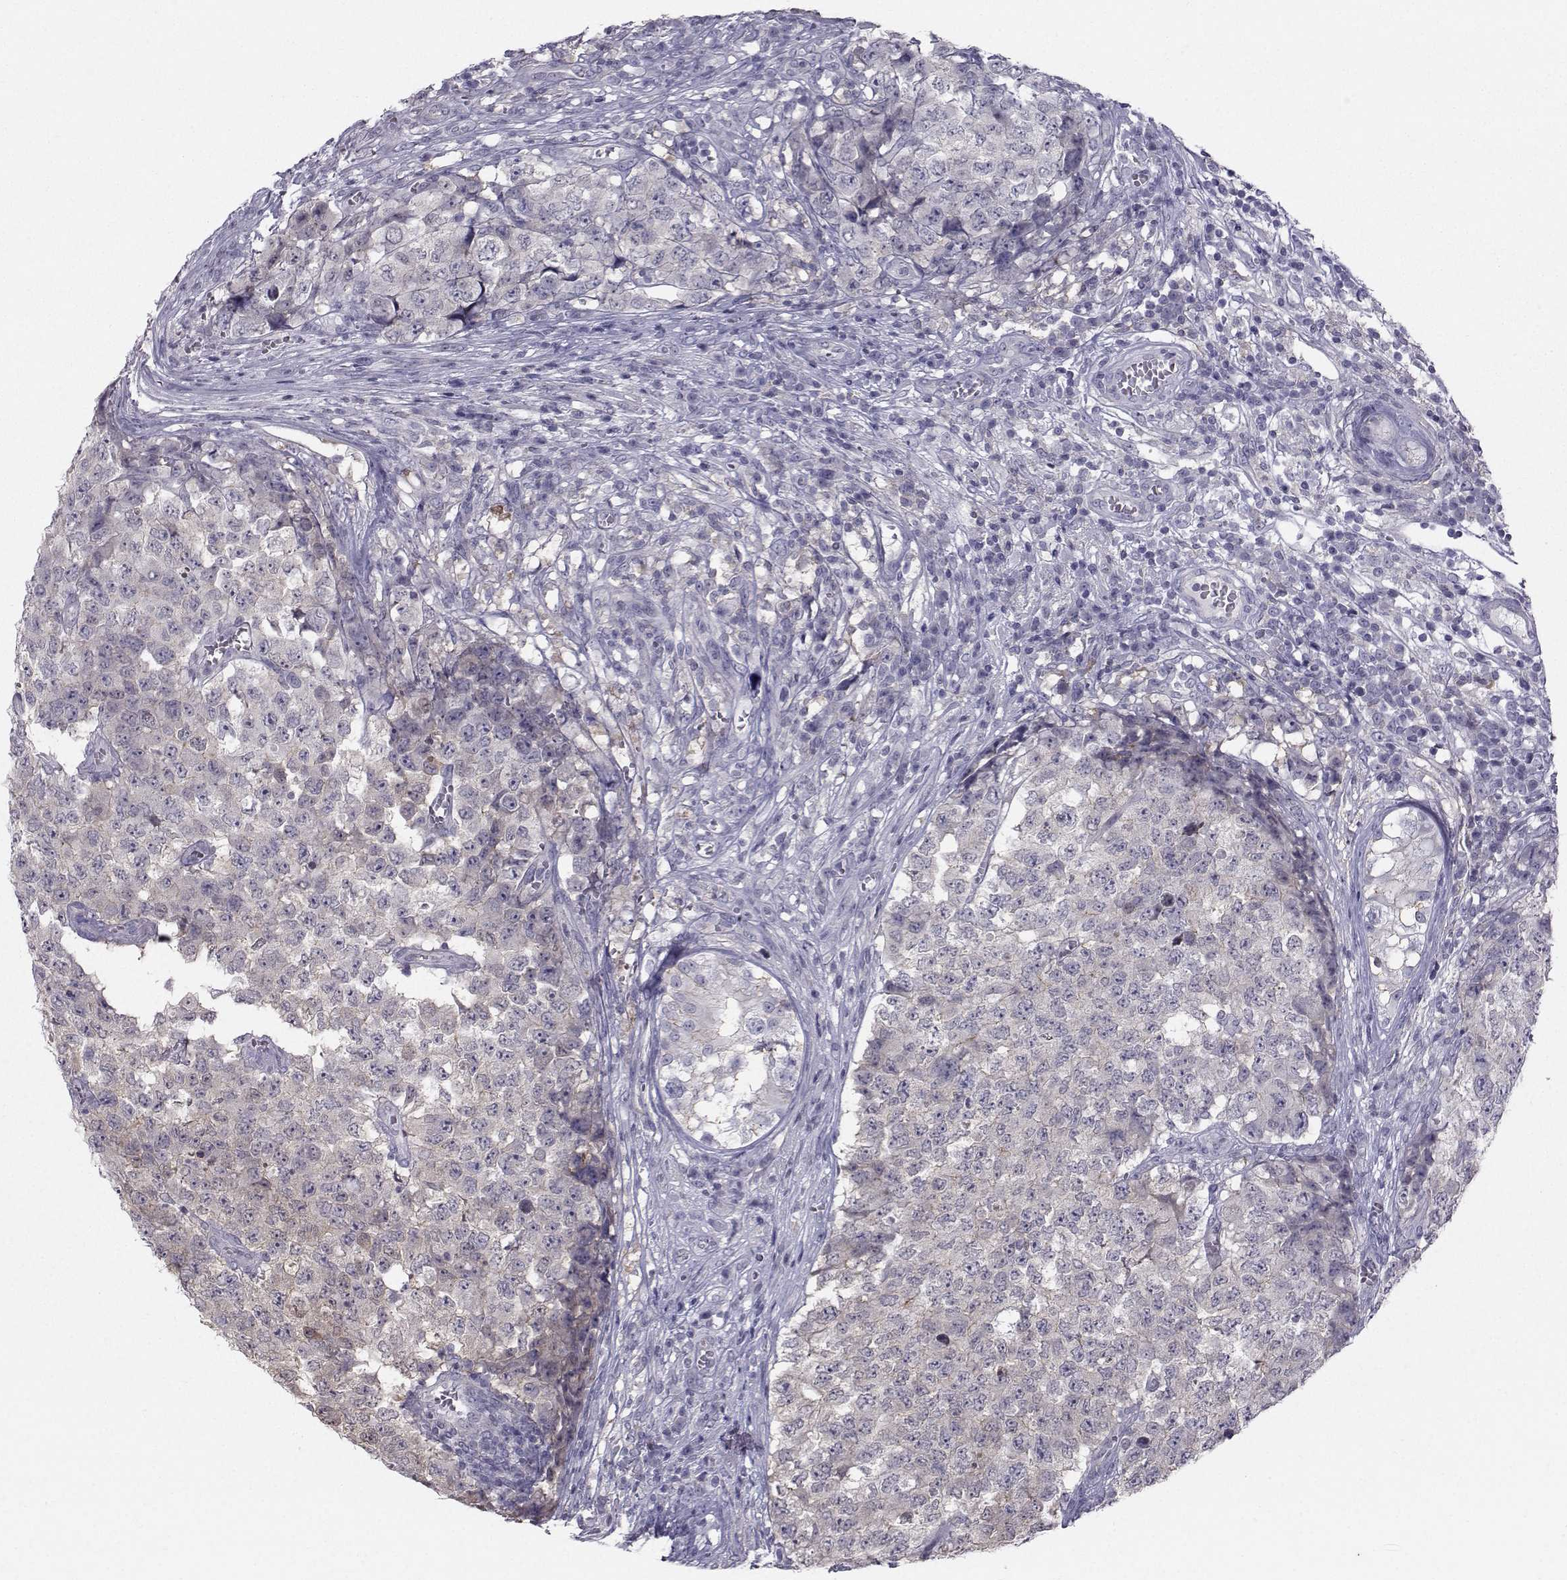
{"staining": {"intensity": "weak", "quantity": "<25%", "location": "cytoplasmic/membranous"}, "tissue": "testis cancer", "cell_type": "Tumor cells", "image_type": "cancer", "snomed": [{"axis": "morphology", "description": "Carcinoma, Embryonal, NOS"}, {"axis": "topography", "description": "Testis"}], "caption": "Immunohistochemical staining of human embryonal carcinoma (testis) reveals no significant staining in tumor cells.", "gene": "SPDYE4", "patient": {"sex": "male", "age": 23}}